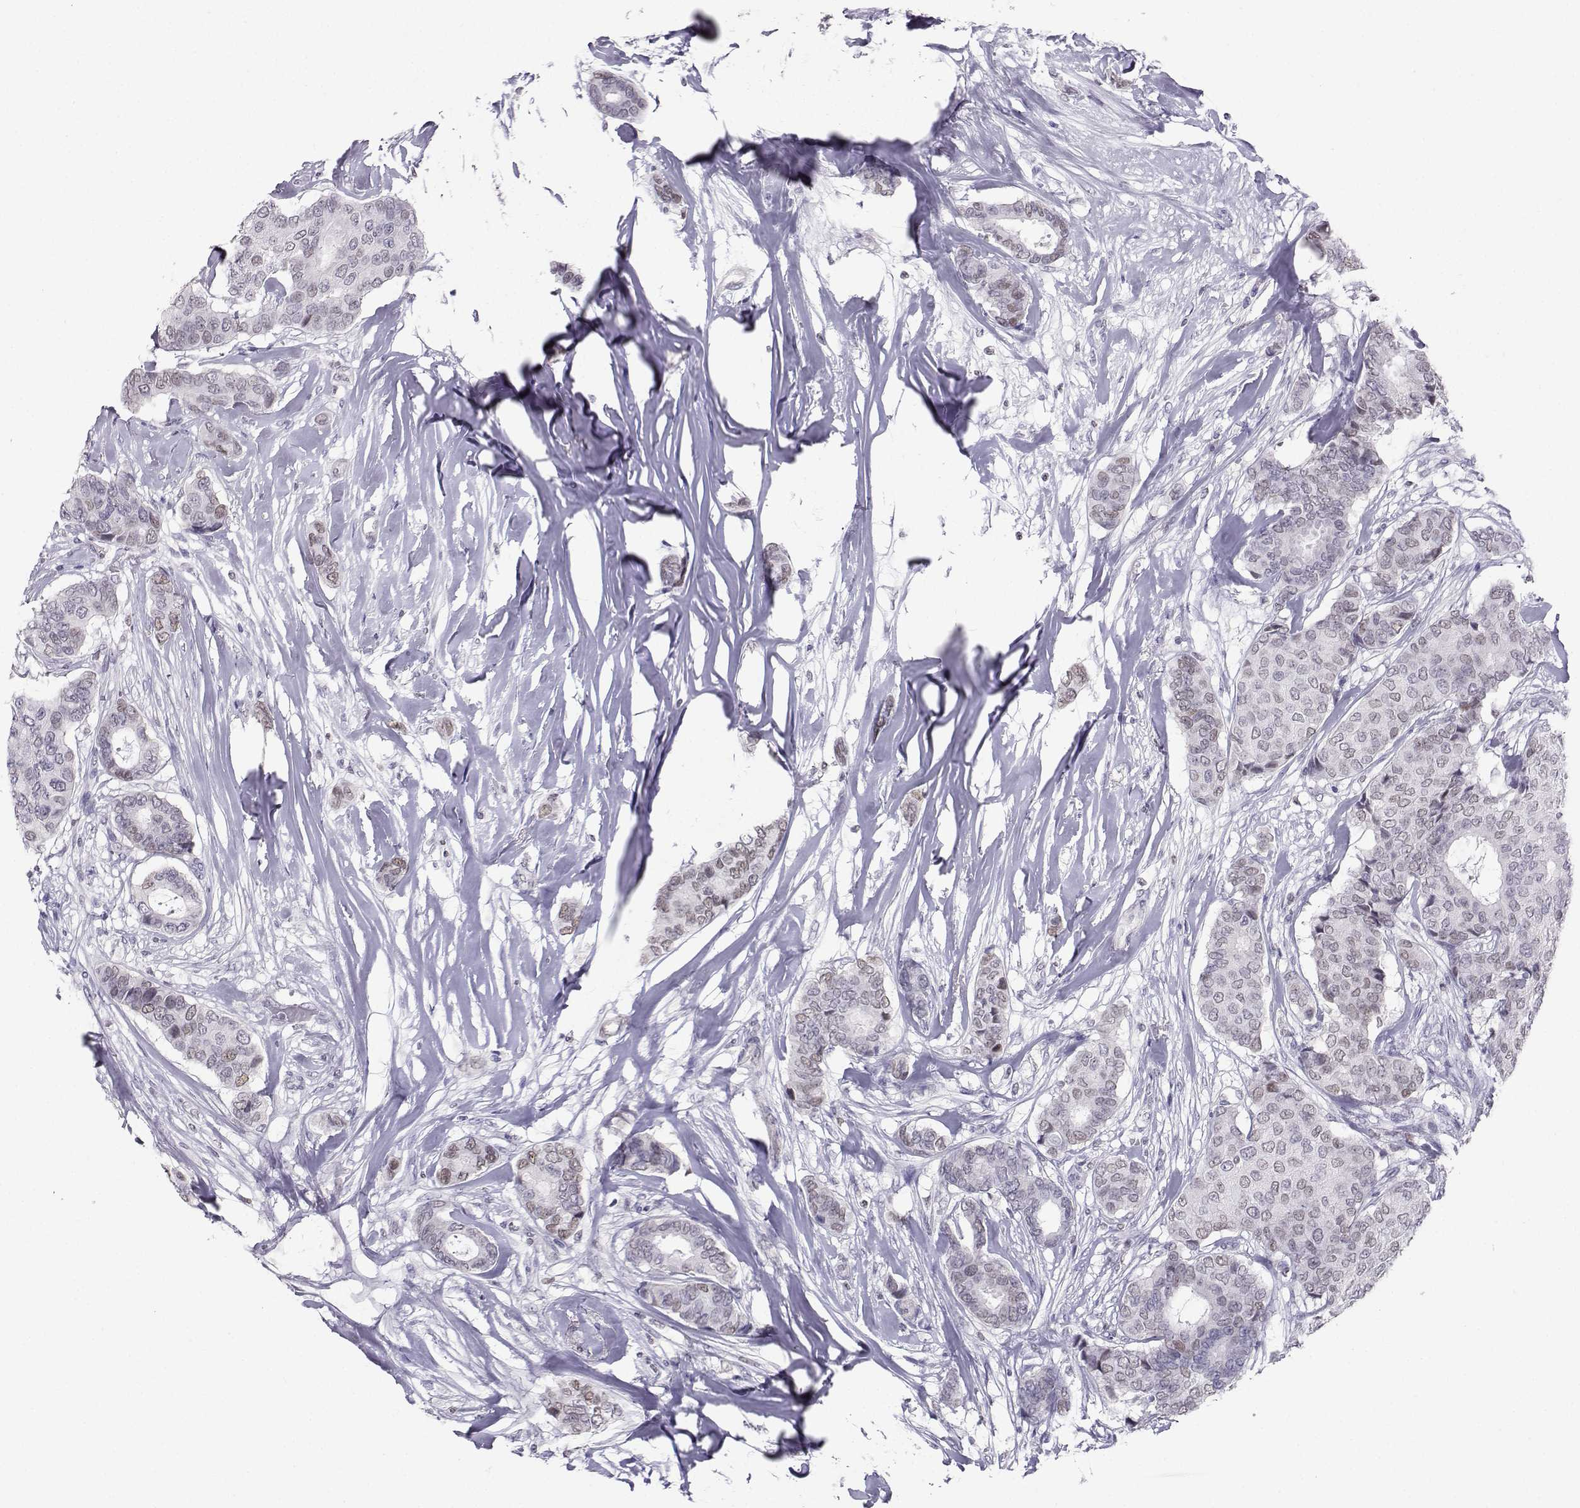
{"staining": {"intensity": "weak", "quantity": "25%-75%", "location": "nuclear"}, "tissue": "breast cancer", "cell_type": "Tumor cells", "image_type": "cancer", "snomed": [{"axis": "morphology", "description": "Duct carcinoma"}, {"axis": "topography", "description": "Breast"}], "caption": "A low amount of weak nuclear expression is appreciated in approximately 25%-75% of tumor cells in breast infiltrating ductal carcinoma tissue.", "gene": "TEDC2", "patient": {"sex": "female", "age": 75}}